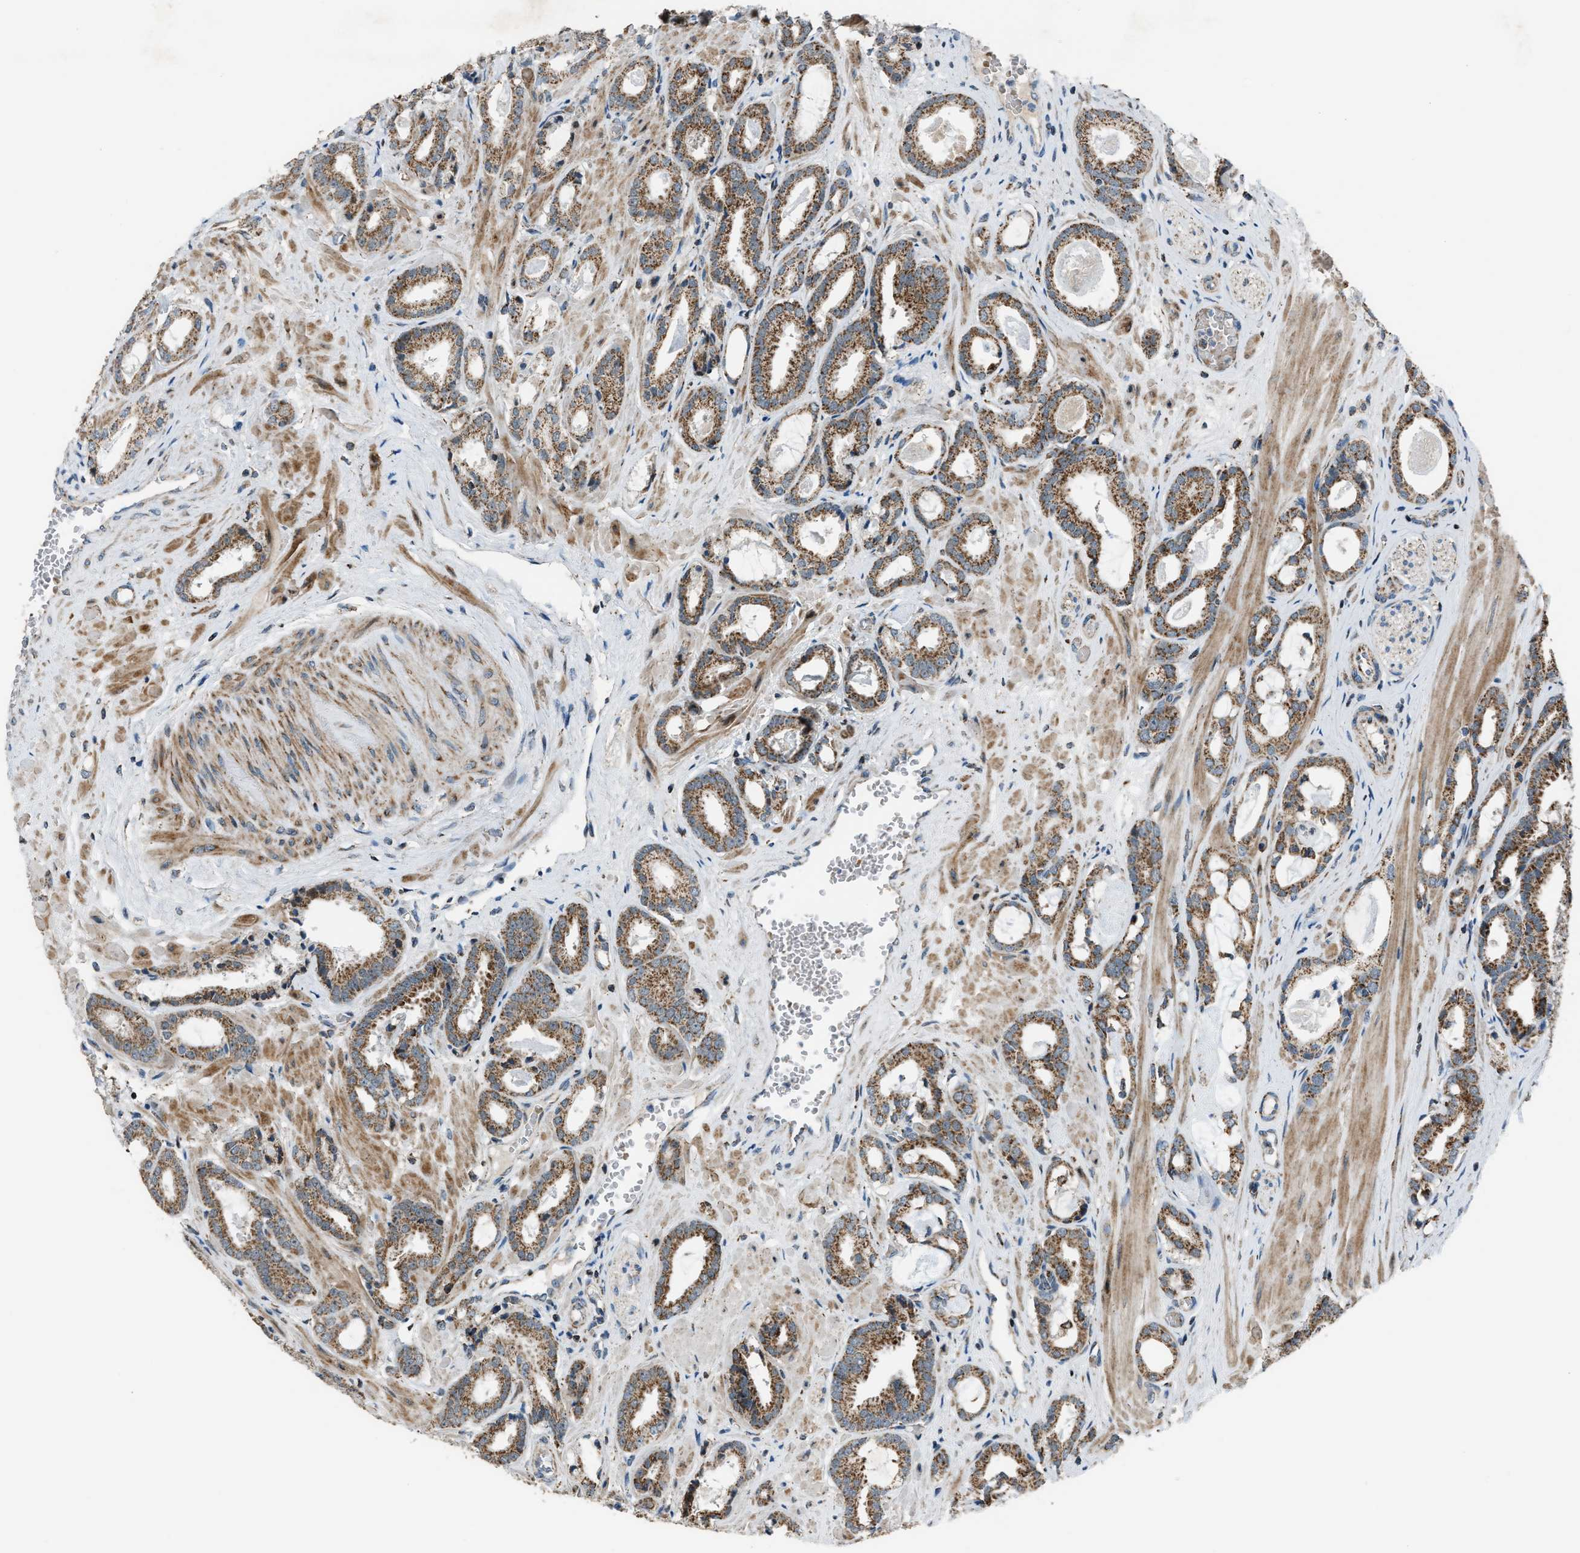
{"staining": {"intensity": "moderate", "quantity": ">75%", "location": "cytoplasmic/membranous"}, "tissue": "prostate cancer", "cell_type": "Tumor cells", "image_type": "cancer", "snomed": [{"axis": "morphology", "description": "Adenocarcinoma, Low grade"}, {"axis": "topography", "description": "Prostate"}], "caption": "IHC micrograph of human prostate cancer stained for a protein (brown), which displays medium levels of moderate cytoplasmic/membranous positivity in approximately >75% of tumor cells.", "gene": "CHN2", "patient": {"sex": "male", "age": 53}}